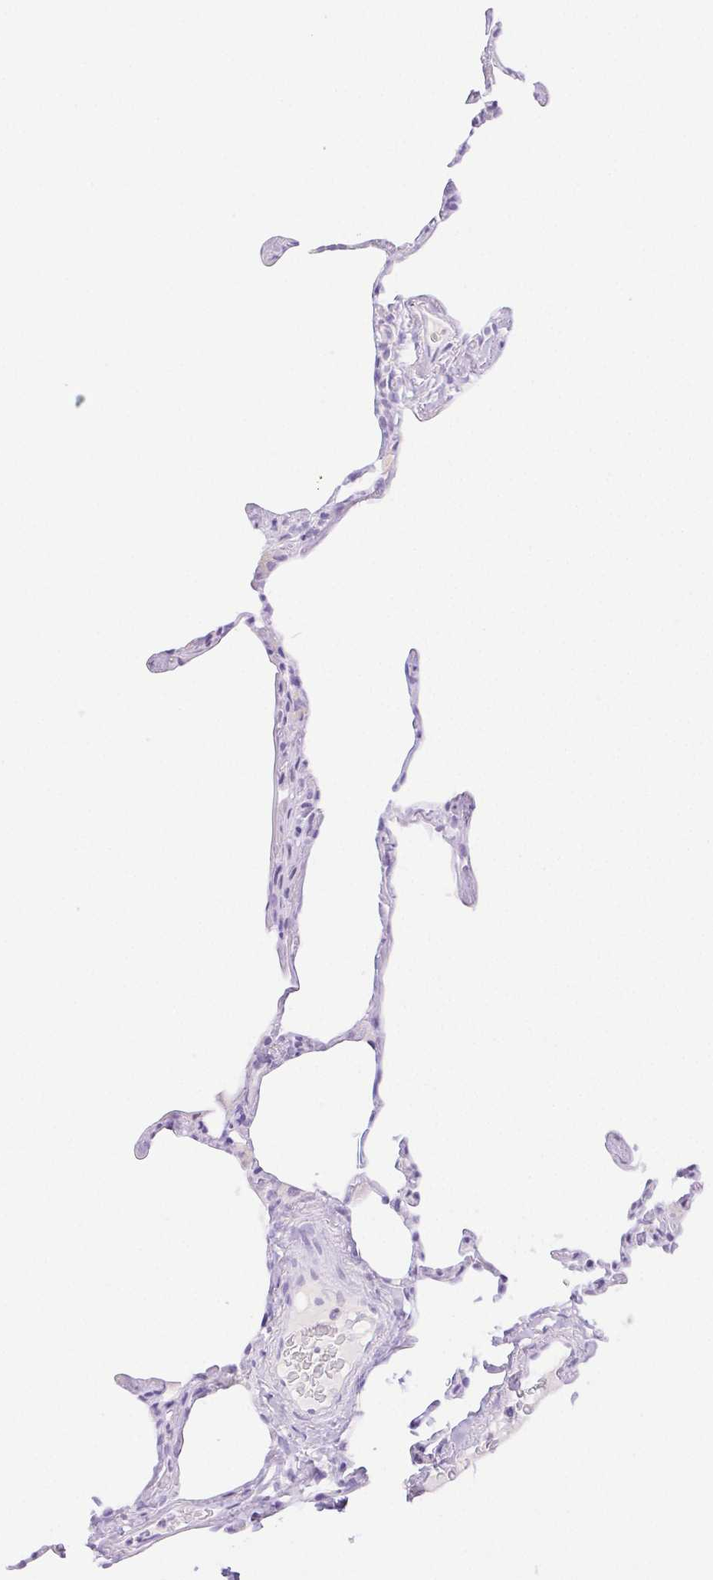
{"staining": {"intensity": "negative", "quantity": "none", "location": "none"}, "tissue": "lung", "cell_type": "Alveolar cells", "image_type": "normal", "snomed": [{"axis": "morphology", "description": "Normal tissue, NOS"}, {"axis": "topography", "description": "Lung"}], "caption": "A high-resolution micrograph shows immunohistochemistry (IHC) staining of normal lung, which reveals no significant positivity in alveolar cells. (IHC, brightfield microscopy, high magnification).", "gene": "SPACA4", "patient": {"sex": "male", "age": 65}}